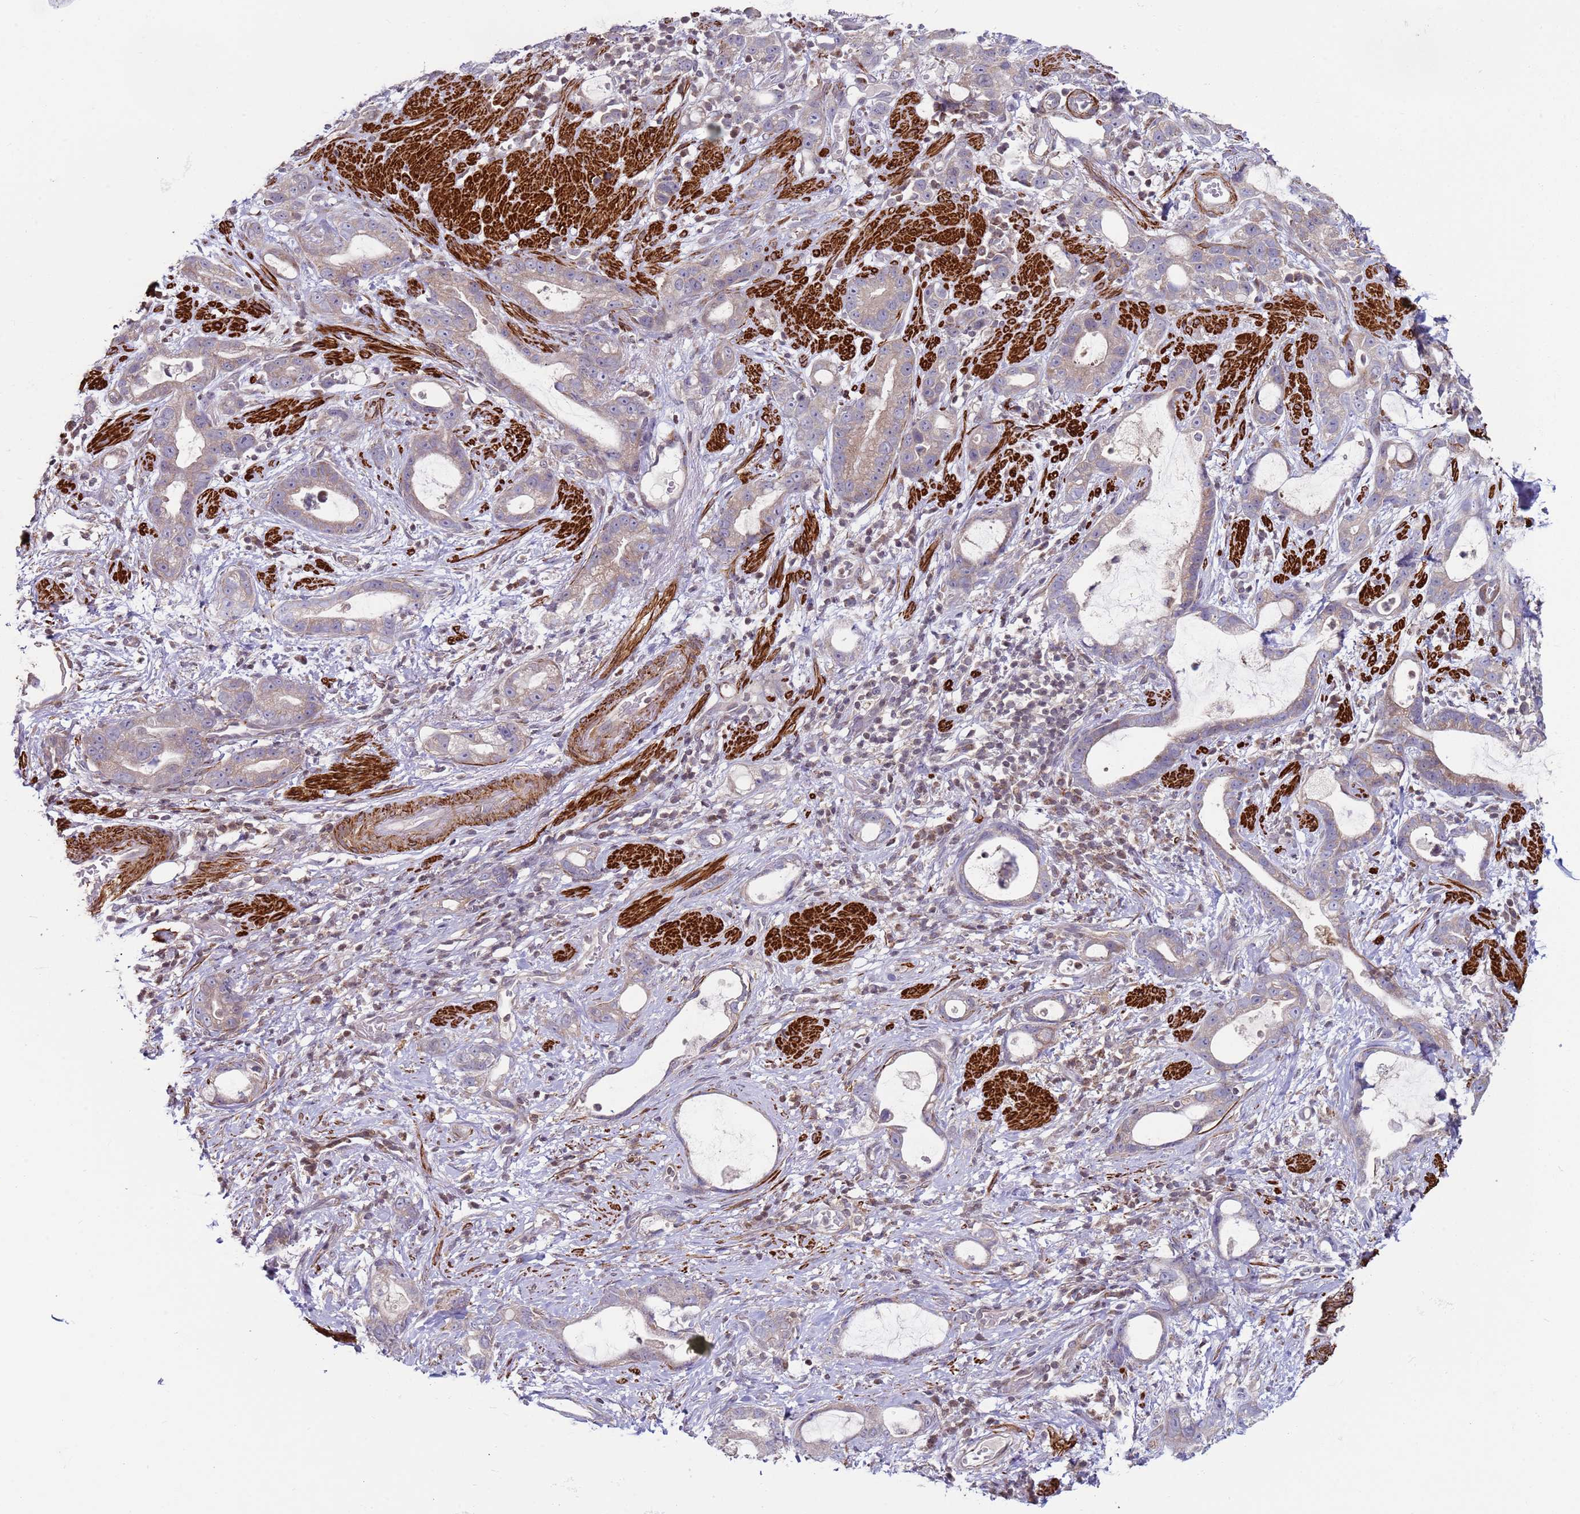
{"staining": {"intensity": "weak", "quantity": "25%-75%", "location": "cytoplasmic/membranous"}, "tissue": "stomach cancer", "cell_type": "Tumor cells", "image_type": "cancer", "snomed": [{"axis": "morphology", "description": "Adenocarcinoma, NOS"}, {"axis": "topography", "description": "Stomach"}], "caption": "A brown stain shows weak cytoplasmic/membranous expression of a protein in human adenocarcinoma (stomach) tumor cells.", "gene": "SNAPC4", "patient": {"sex": "male", "age": 55}}